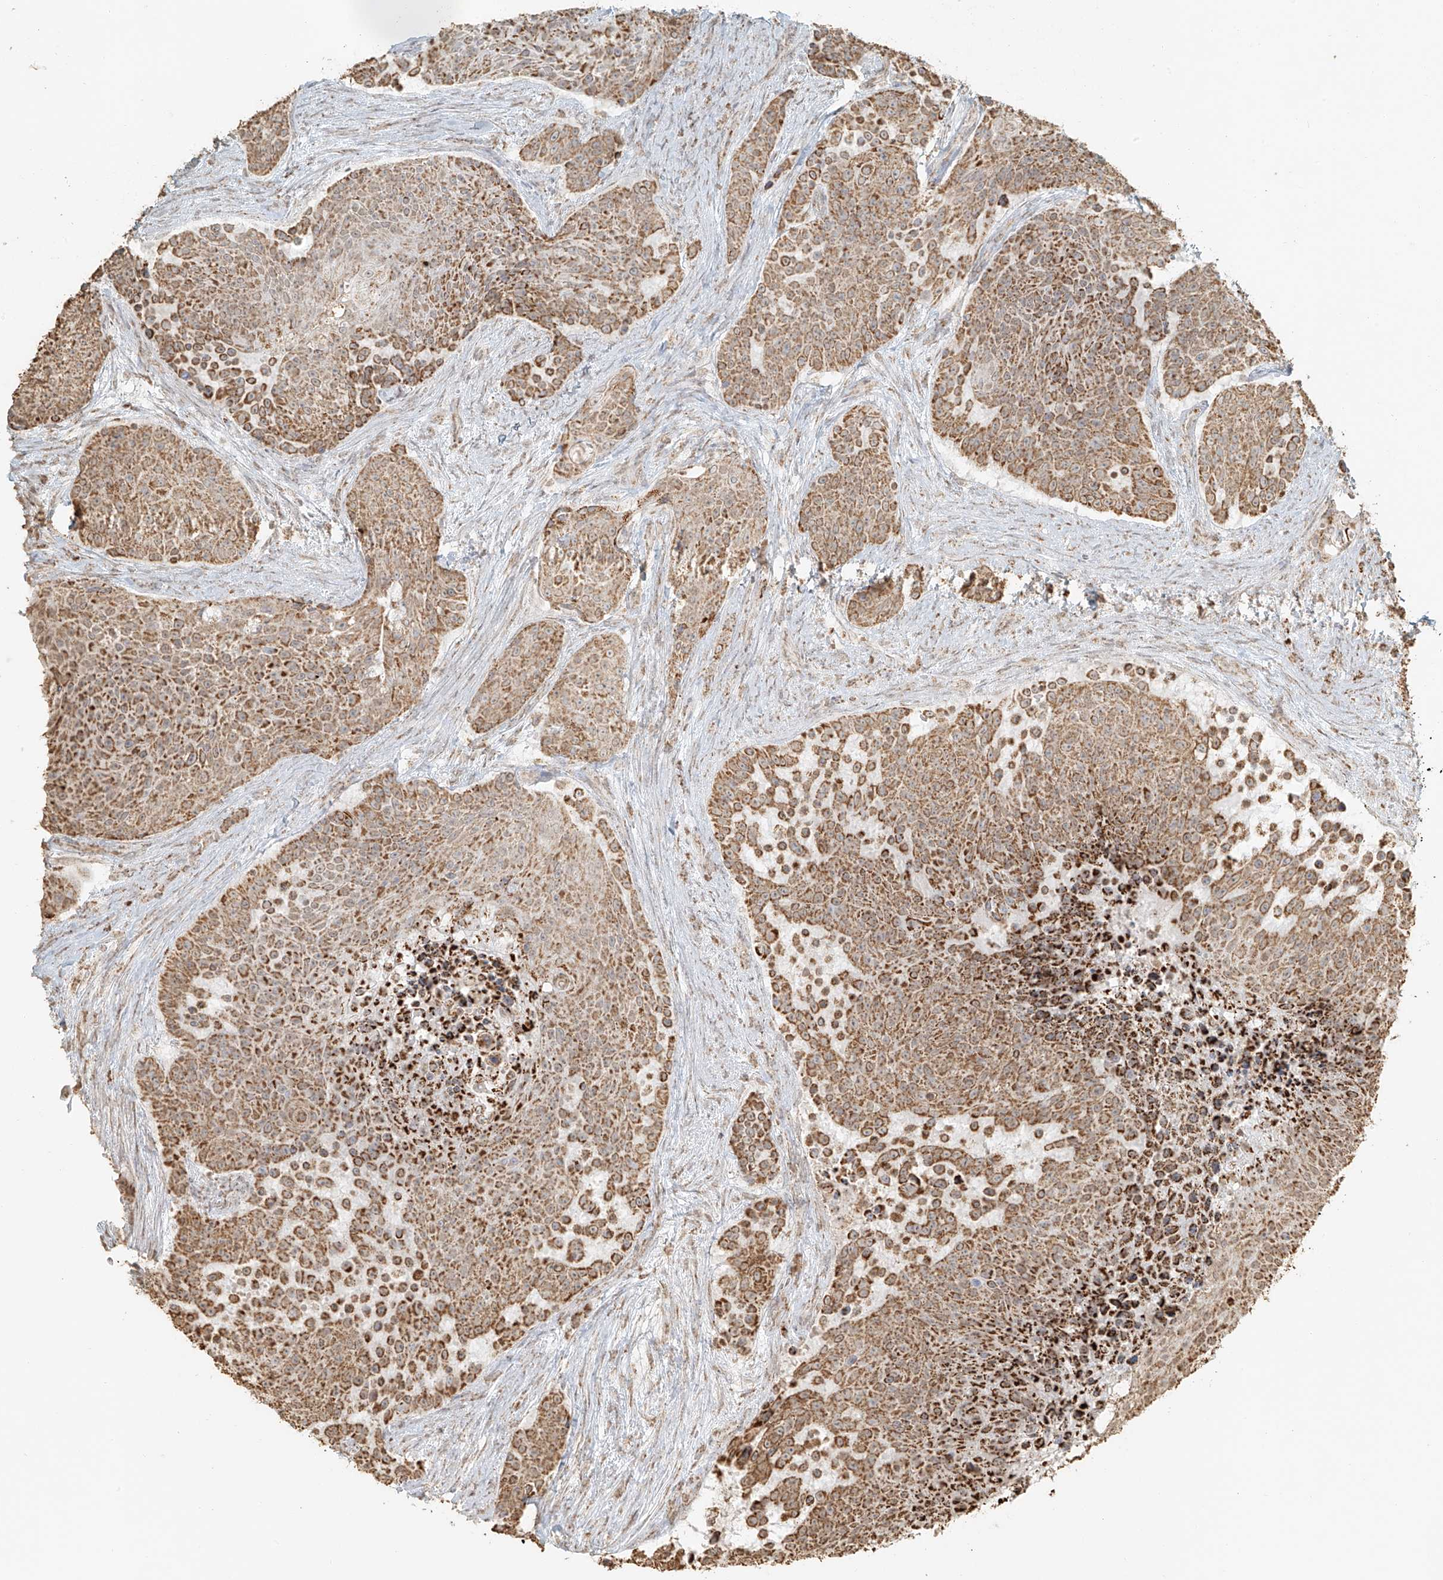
{"staining": {"intensity": "moderate", "quantity": ">75%", "location": "cytoplasmic/membranous"}, "tissue": "urothelial cancer", "cell_type": "Tumor cells", "image_type": "cancer", "snomed": [{"axis": "morphology", "description": "Urothelial carcinoma, High grade"}, {"axis": "topography", "description": "Urinary bladder"}], "caption": "Moderate cytoplasmic/membranous positivity for a protein is identified in approximately >75% of tumor cells of urothelial carcinoma (high-grade) using immunohistochemistry (IHC).", "gene": "MIPEP", "patient": {"sex": "female", "age": 63}}